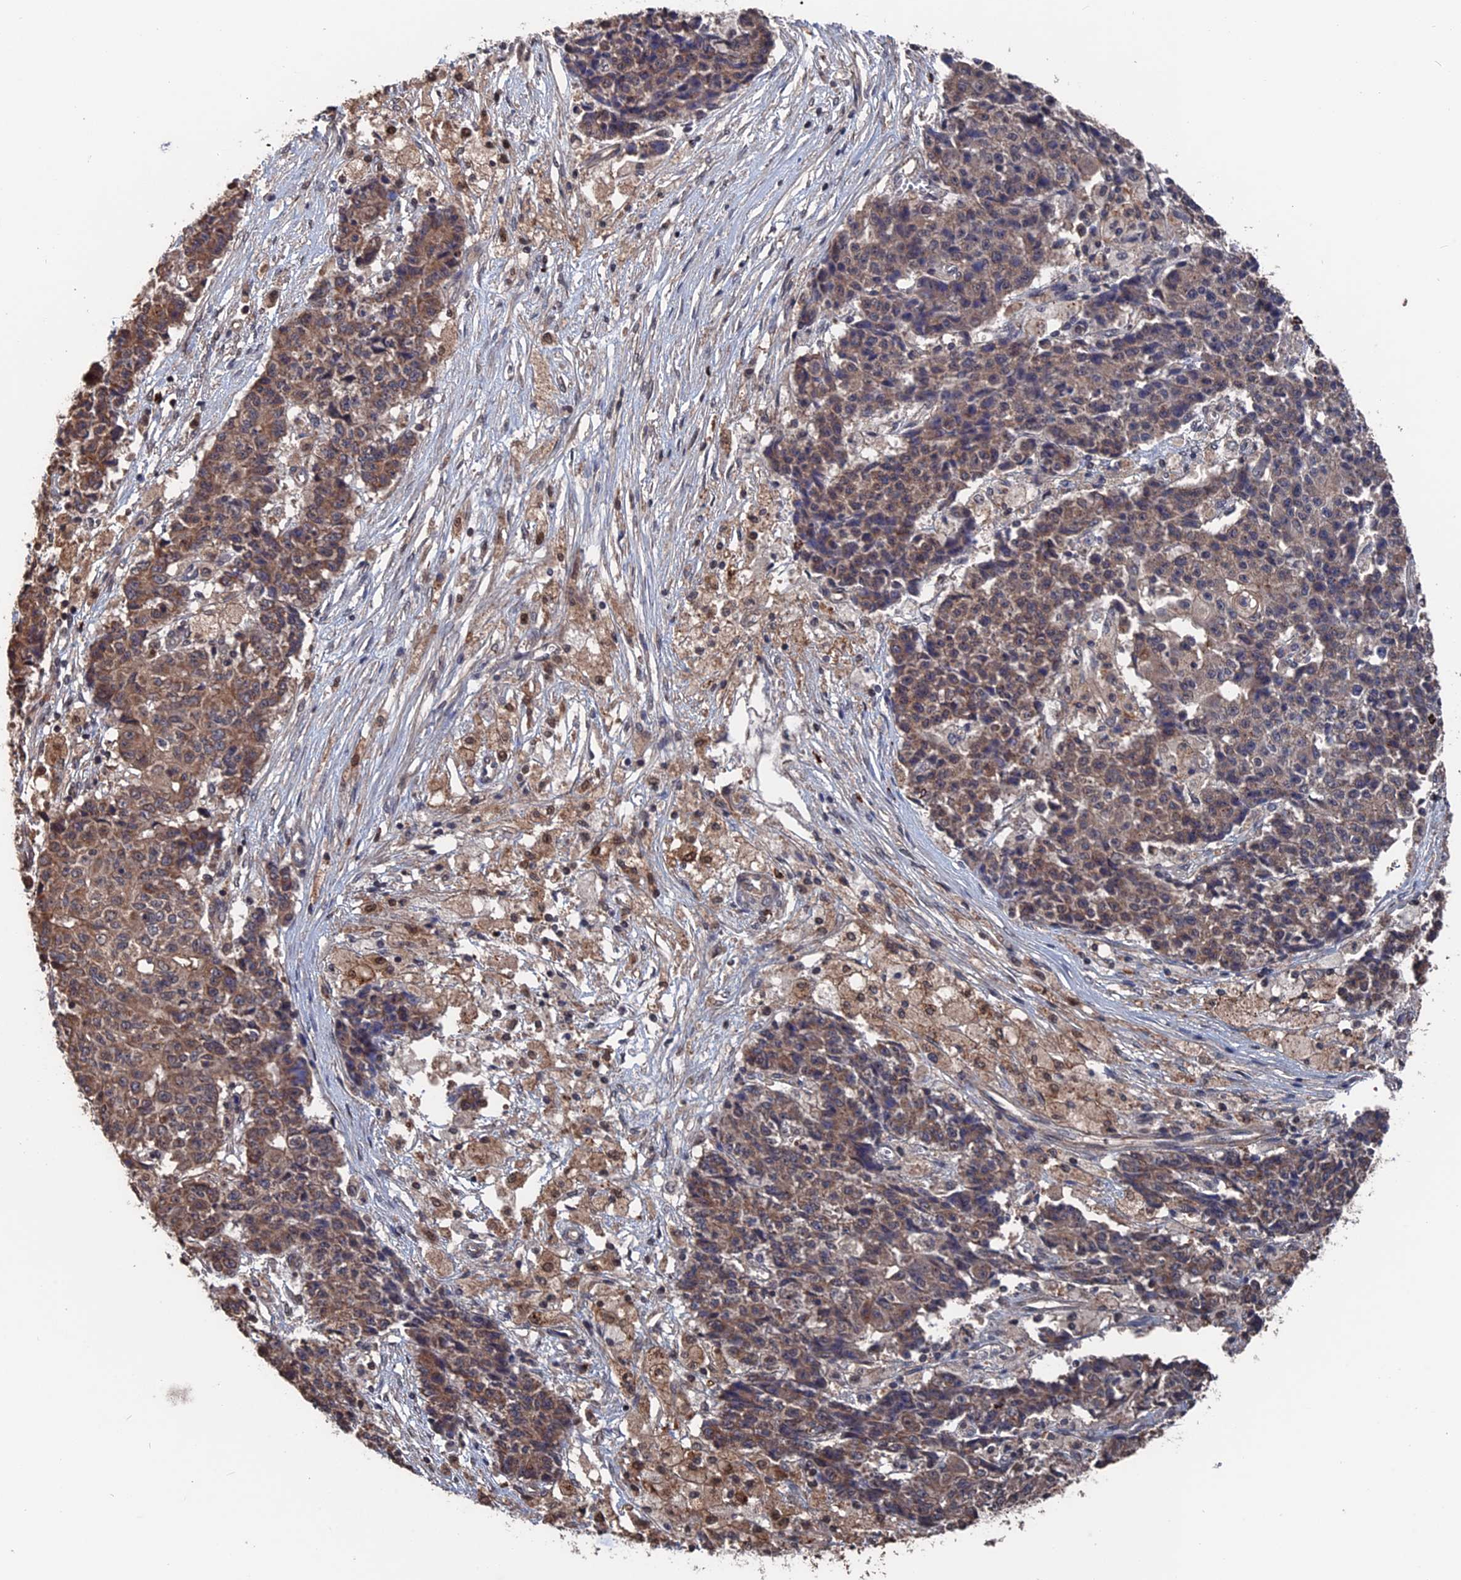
{"staining": {"intensity": "moderate", "quantity": "25%-75%", "location": "cytoplasmic/membranous"}, "tissue": "ovarian cancer", "cell_type": "Tumor cells", "image_type": "cancer", "snomed": [{"axis": "morphology", "description": "Carcinoma, endometroid"}, {"axis": "topography", "description": "Ovary"}], "caption": "DAB (3,3'-diaminobenzidine) immunohistochemical staining of human ovarian cancer displays moderate cytoplasmic/membranous protein positivity in approximately 25%-75% of tumor cells. Ihc stains the protein of interest in brown and the nuclei are stained blue.", "gene": "PDE12", "patient": {"sex": "female", "age": 42}}